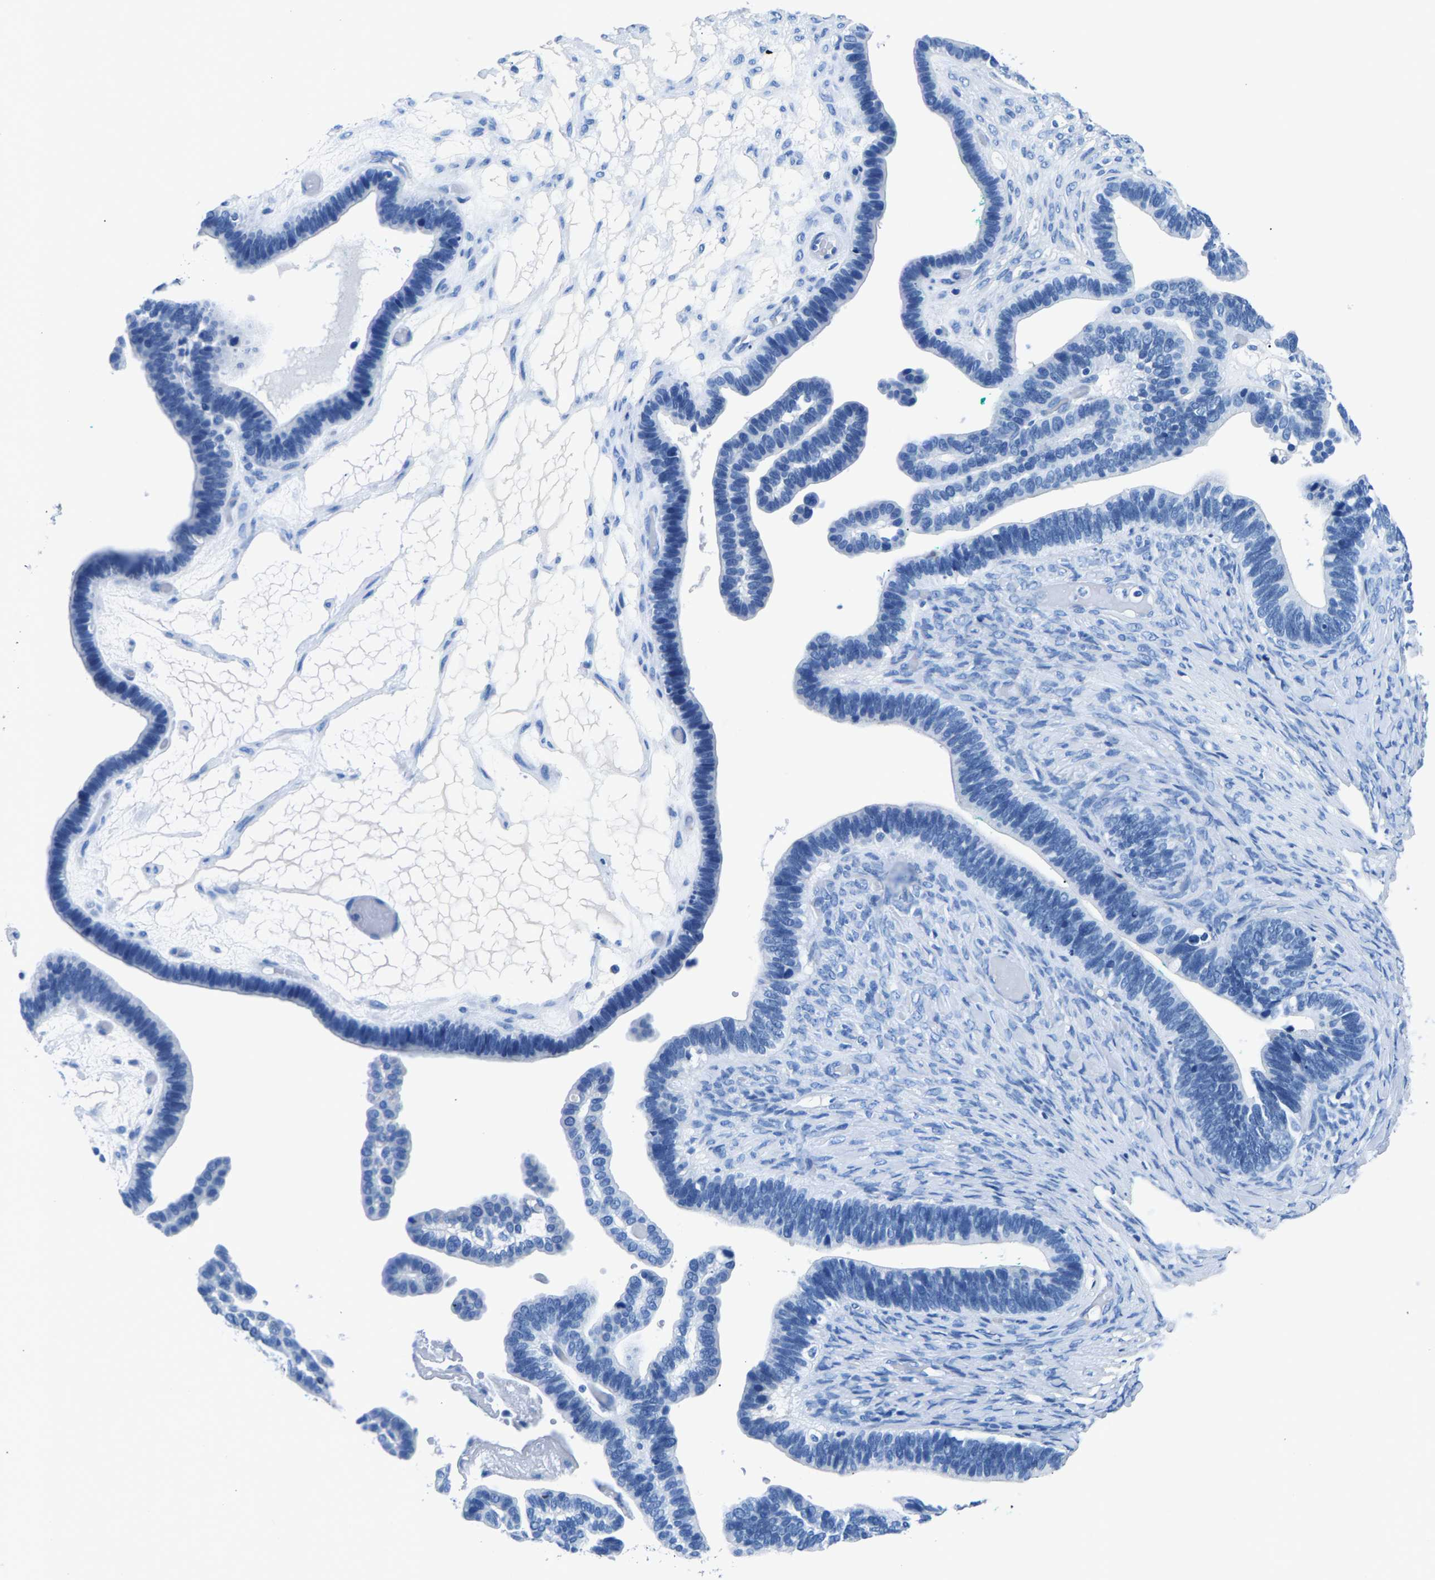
{"staining": {"intensity": "negative", "quantity": "none", "location": "none"}, "tissue": "ovarian cancer", "cell_type": "Tumor cells", "image_type": "cancer", "snomed": [{"axis": "morphology", "description": "Cystadenocarcinoma, serous, NOS"}, {"axis": "topography", "description": "Ovary"}], "caption": "The micrograph shows no significant positivity in tumor cells of ovarian cancer. (Brightfield microscopy of DAB (3,3'-diaminobenzidine) IHC at high magnification).", "gene": "CPS1", "patient": {"sex": "female", "age": 56}}